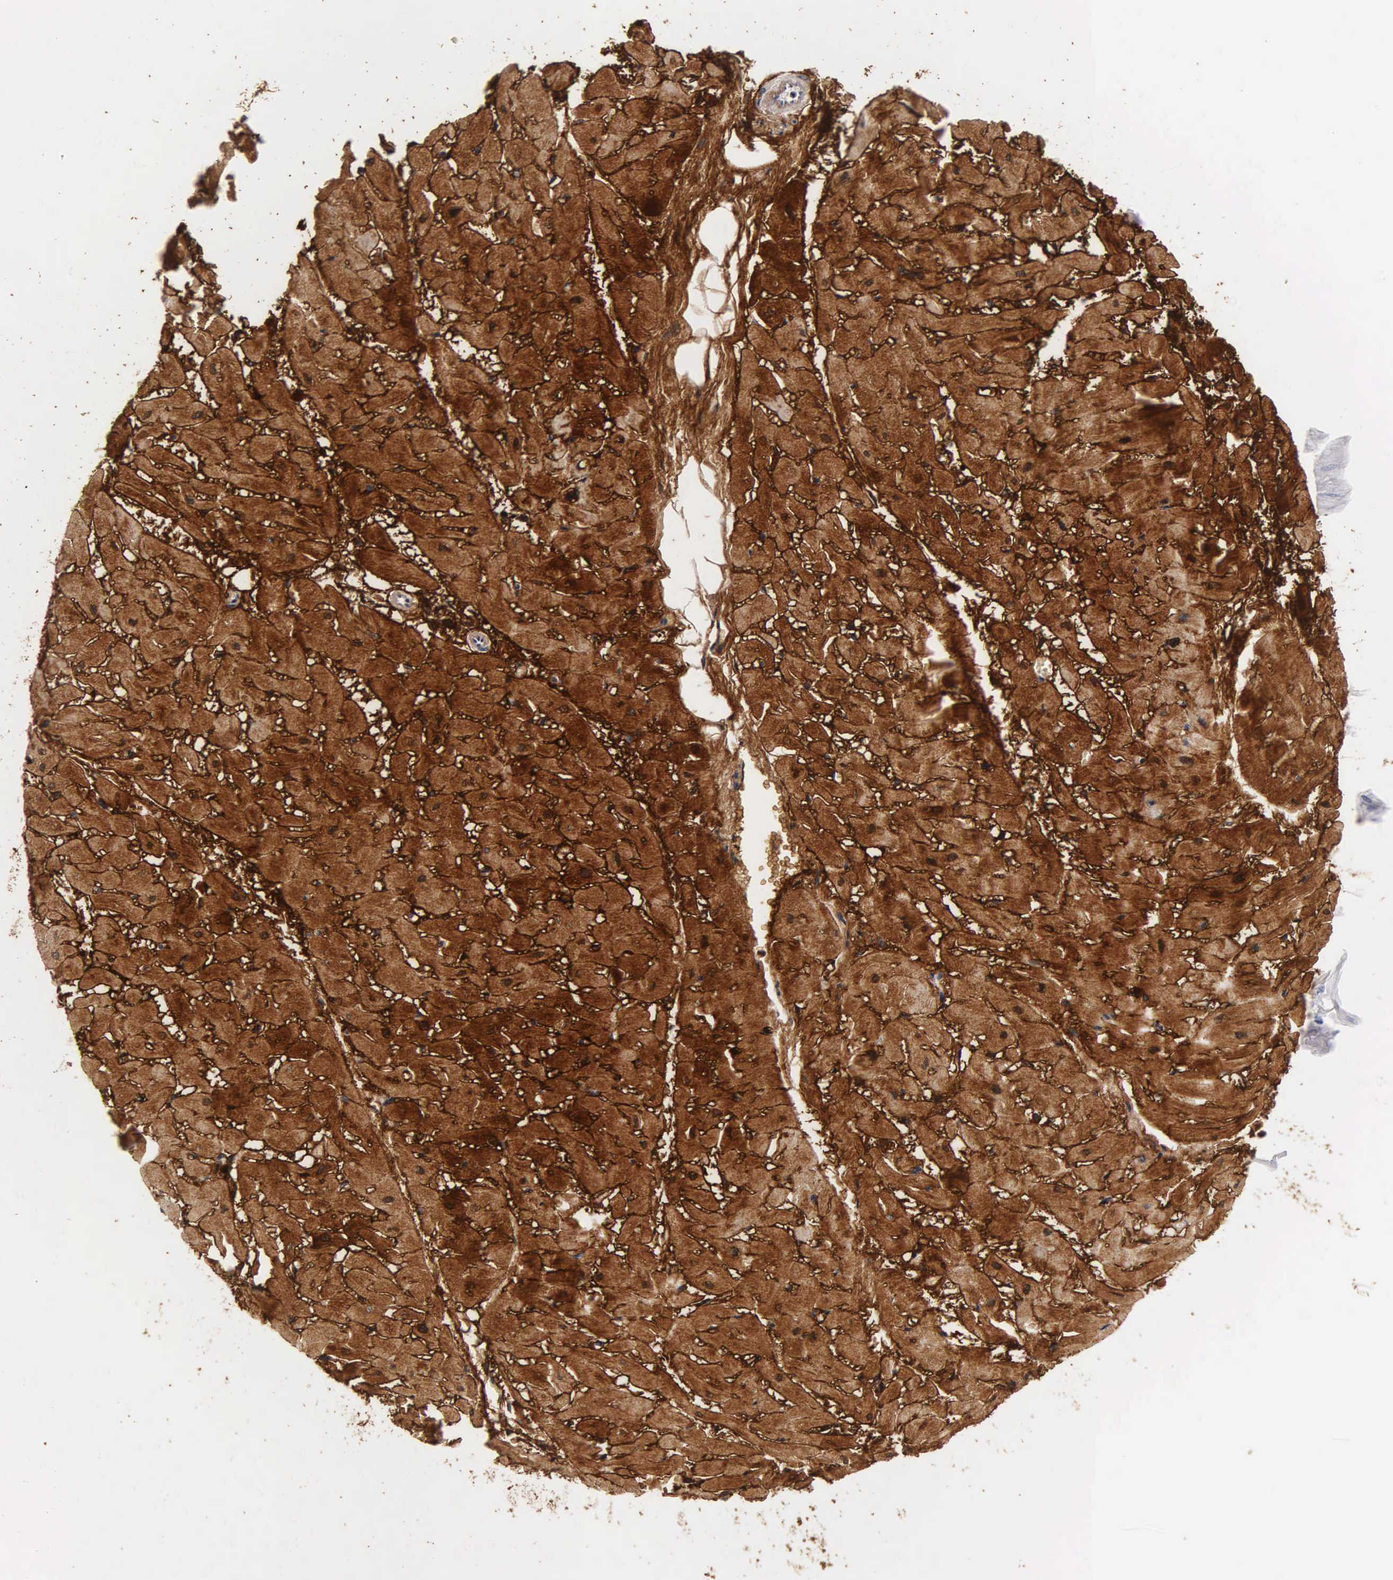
{"staining": {"intensity": "strong", "quantity": ">75%", "location": "cytoplasmic/membranous"}, "tissue": "heart muscle", "cell_type": "Cardiomyocytes", "image_type": "normal", "snomed": [{"axis": "morphology", "description": "Normal tissue, NOS"}, {"axis": "topography", "description": "Heart"}], "caption": "Immunohistochemistry (IHC) of normal human heart muscle reveals high levels of strong cytoplasmic/membranous expression in approximately >75% of cardiomyocytes. (brown staining indicates protein expression, while blue staining denotes nuclei).", "gene": "MB", "patient": {"sex": "female", "age": 19}}